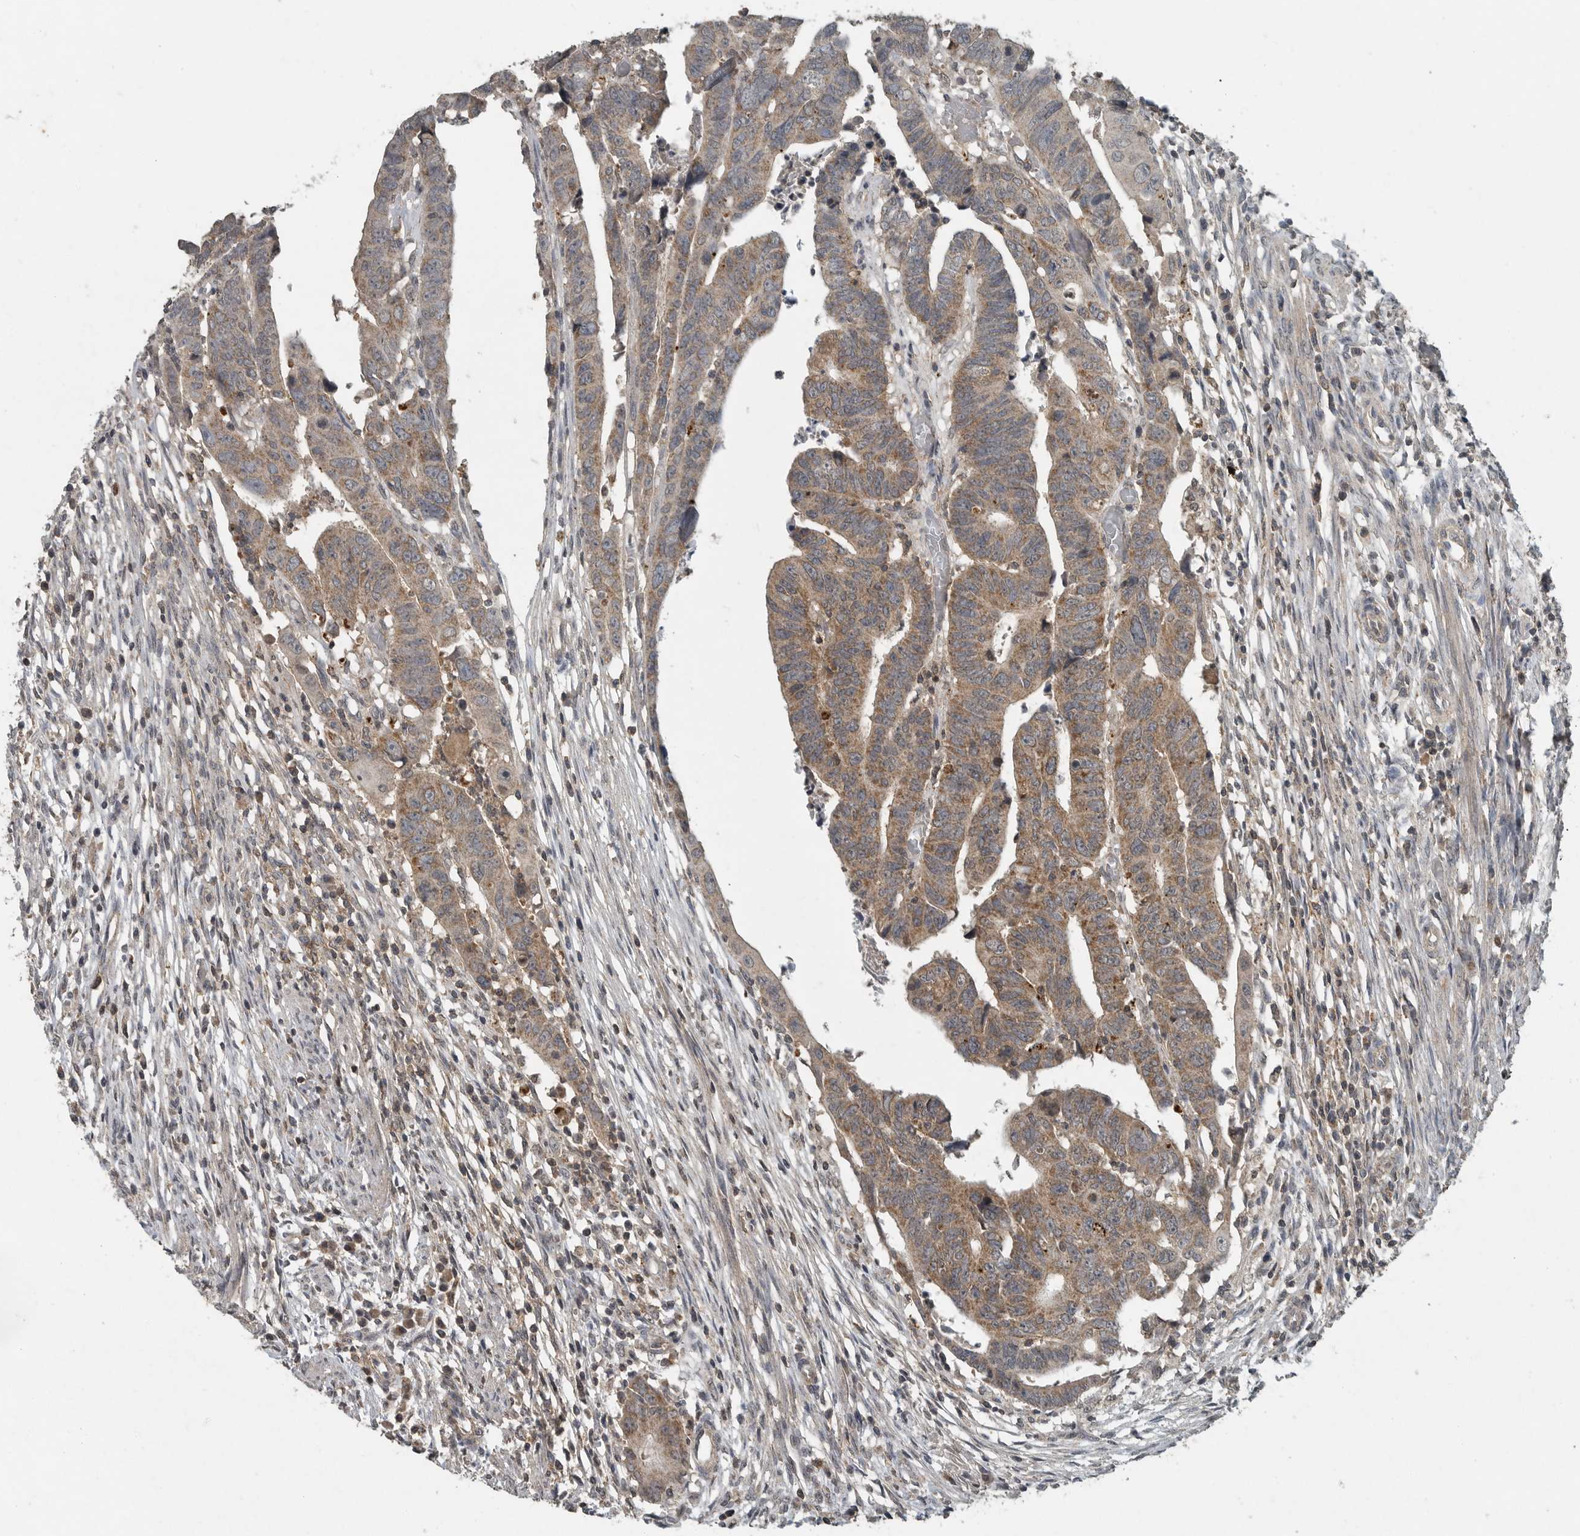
{"staining": {"intensity": "moderate", "quantity": ">75%", "location": "cytoplasmic/membranous"}, "tissue": "colorectal cancer", "cell_type": "Tumor cells", "image_type": "cancer", "snomed": [{"axis": "morphology", "description": "Adenocarcinoma, NOS"}, {"axis": "topography", "description": "Rectum"}], "caption": "Tumor cells exhibit moderate cytoplasmic/membranous expression in about >75% of cells in colorectal adenocarcinoma. Nuclei are stained in blue.", "gene": "IL6ST", "patient": {"sex": "female", "age": 65}}